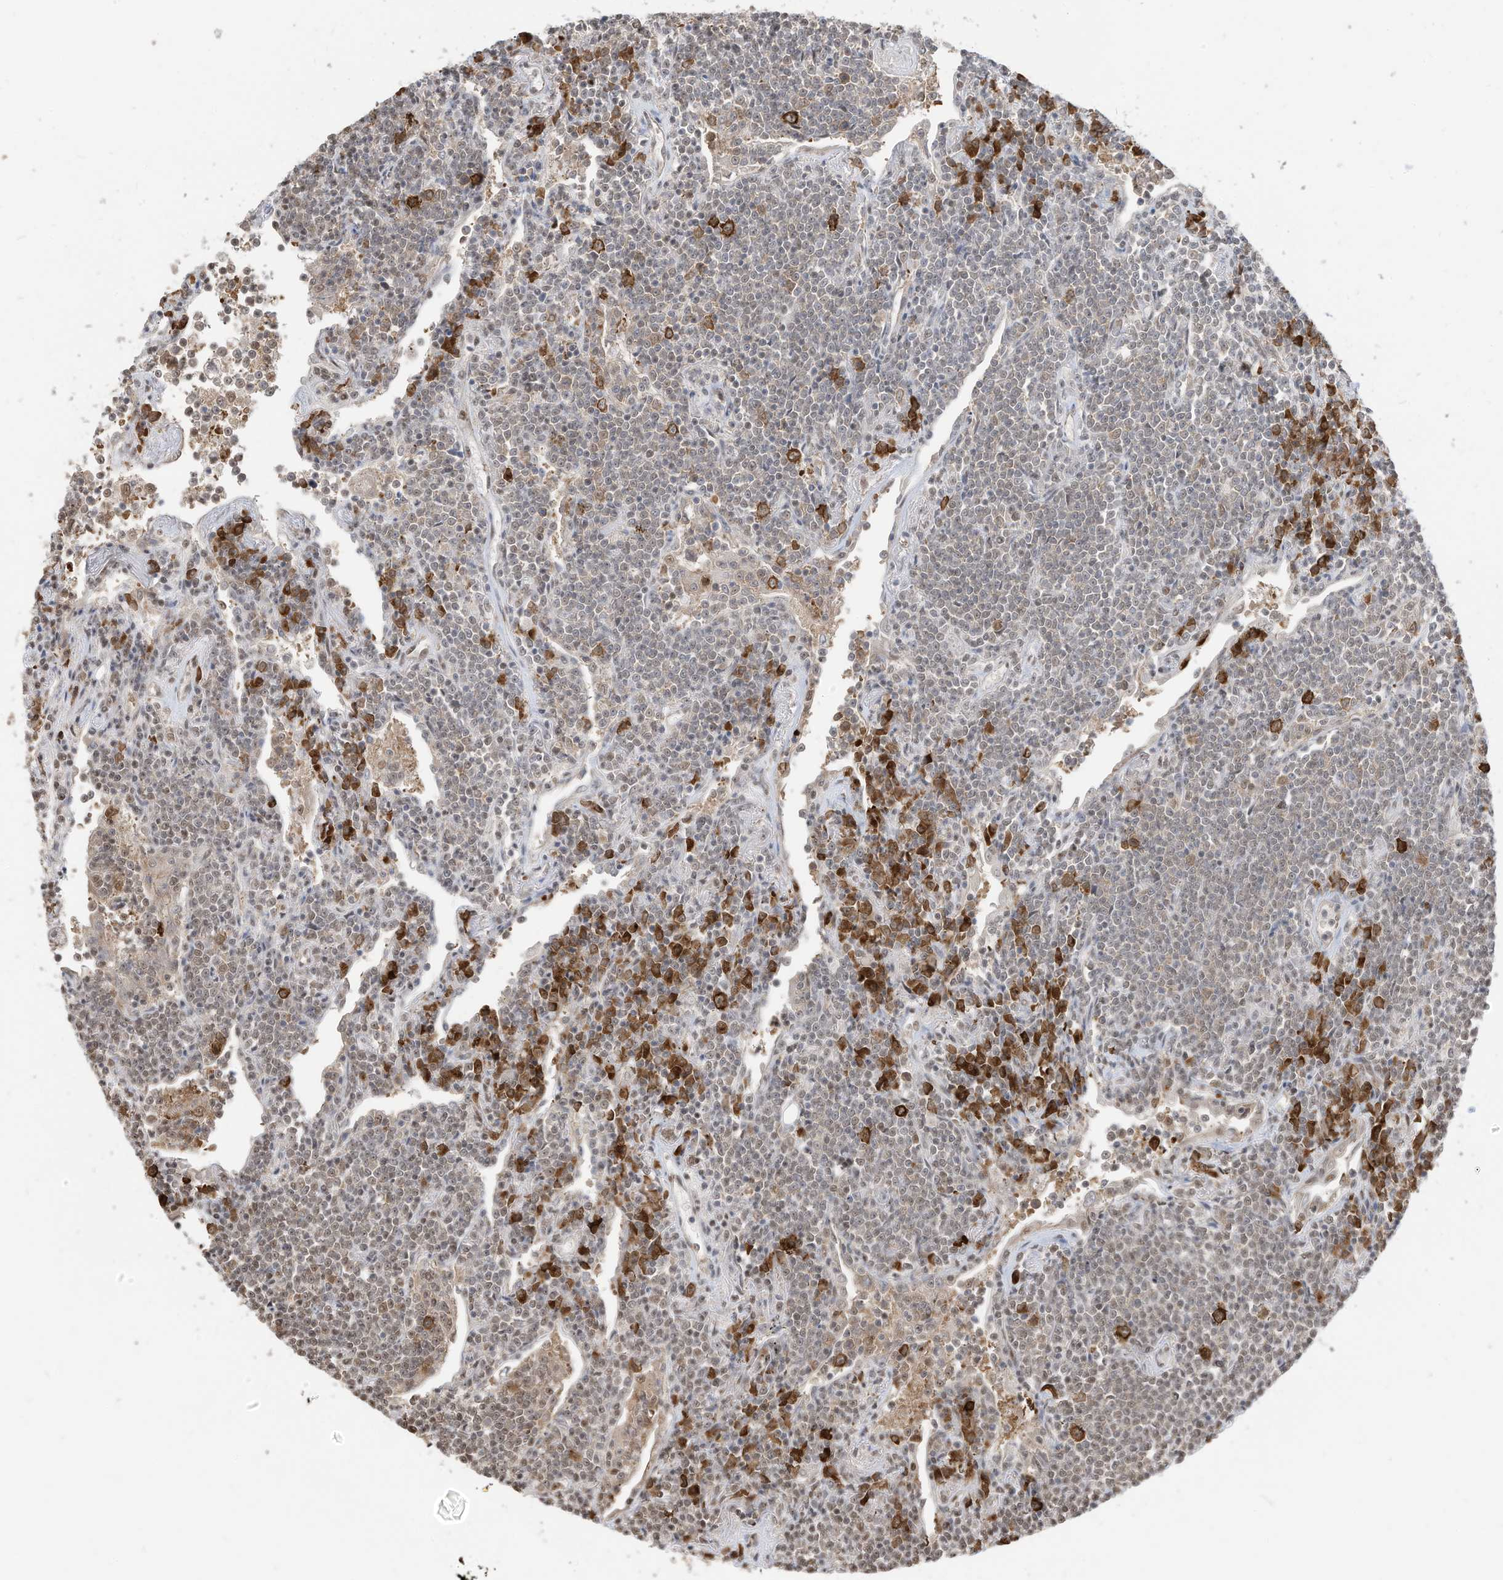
{"staining": {"intensity": "weak", "quantity": "<25%", "location": "nuclear"}, "tissue": "lymphoma", "cell_type": "Tumor cells", "image_type": "cancer", "snomed": [{"axis": "morphology", "description": "Malignant lymphoma, non-Hodgkin's type, Low grade"}, {"axis": "topography", "description": "Lung"}], "caption": "A micrograph of lymphoma stained for a protein shows no brown staining in tumor cells.", "gene": "ZNF195", "patient": {"sex": "female", "age": 71}}